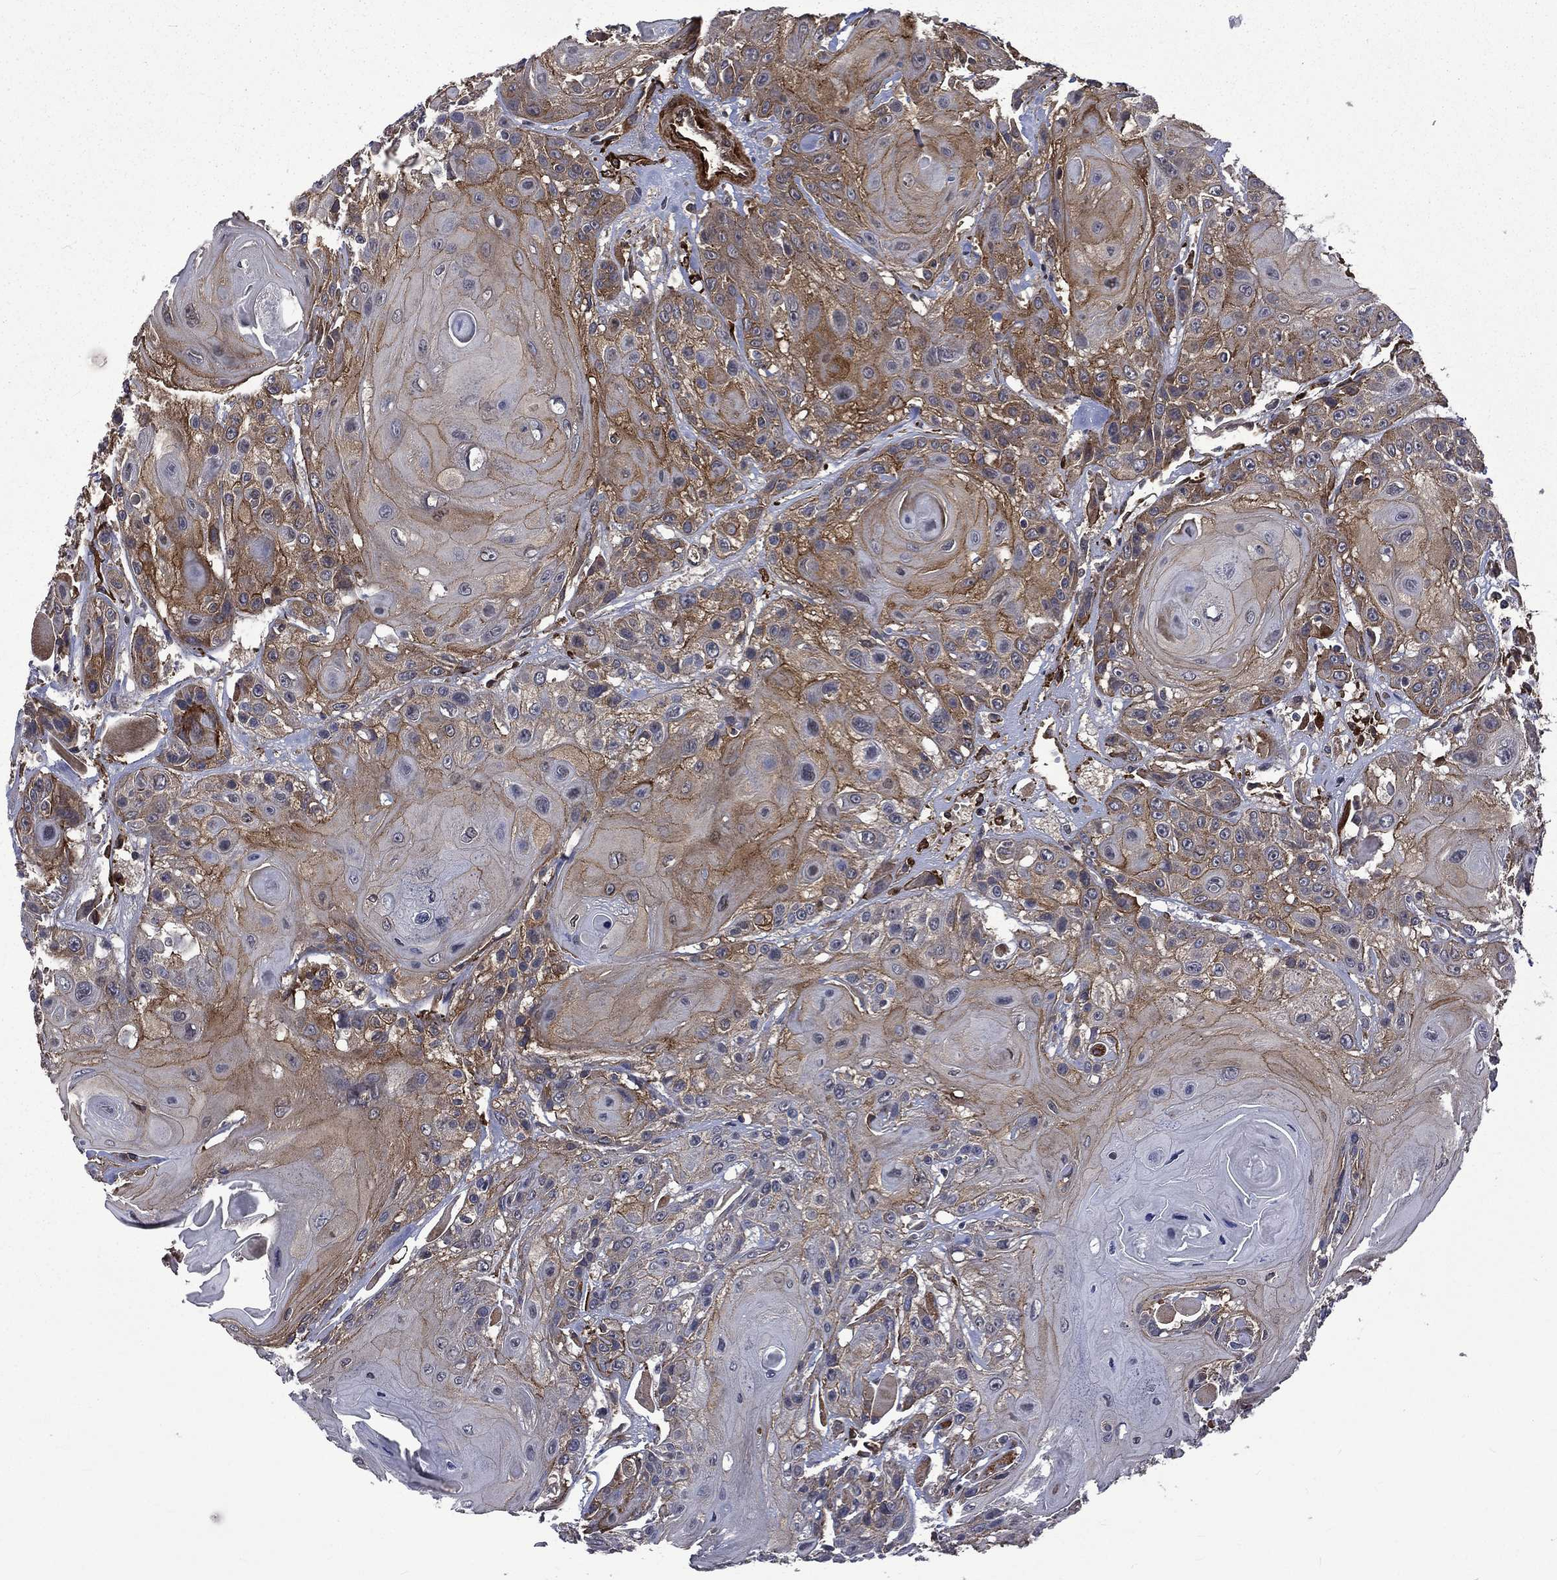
{"staining": {"intensity": "strong", "quantity": "25%-75%", "location": "cytoplasmic/membranous"}, "tissue": "head and neck cancer", "cell_type": "Tumor cells", "image_type": "cancer", "snomed": [{"axis": "morphology", "description": "Squamous cell carcinoma, NOS"}, {"axis": "topography", "description": "Head-Neck"}], "caption": "About 25%-75% of tumor cells in human head and neck squamous cell carcinoma demonstrate strong cytoplasmic/membranous protein staining as visualized by brown immunohistochemical staining.", "gene": "PPFIBP1", "patient": {"sex": "female", "age": 59}}